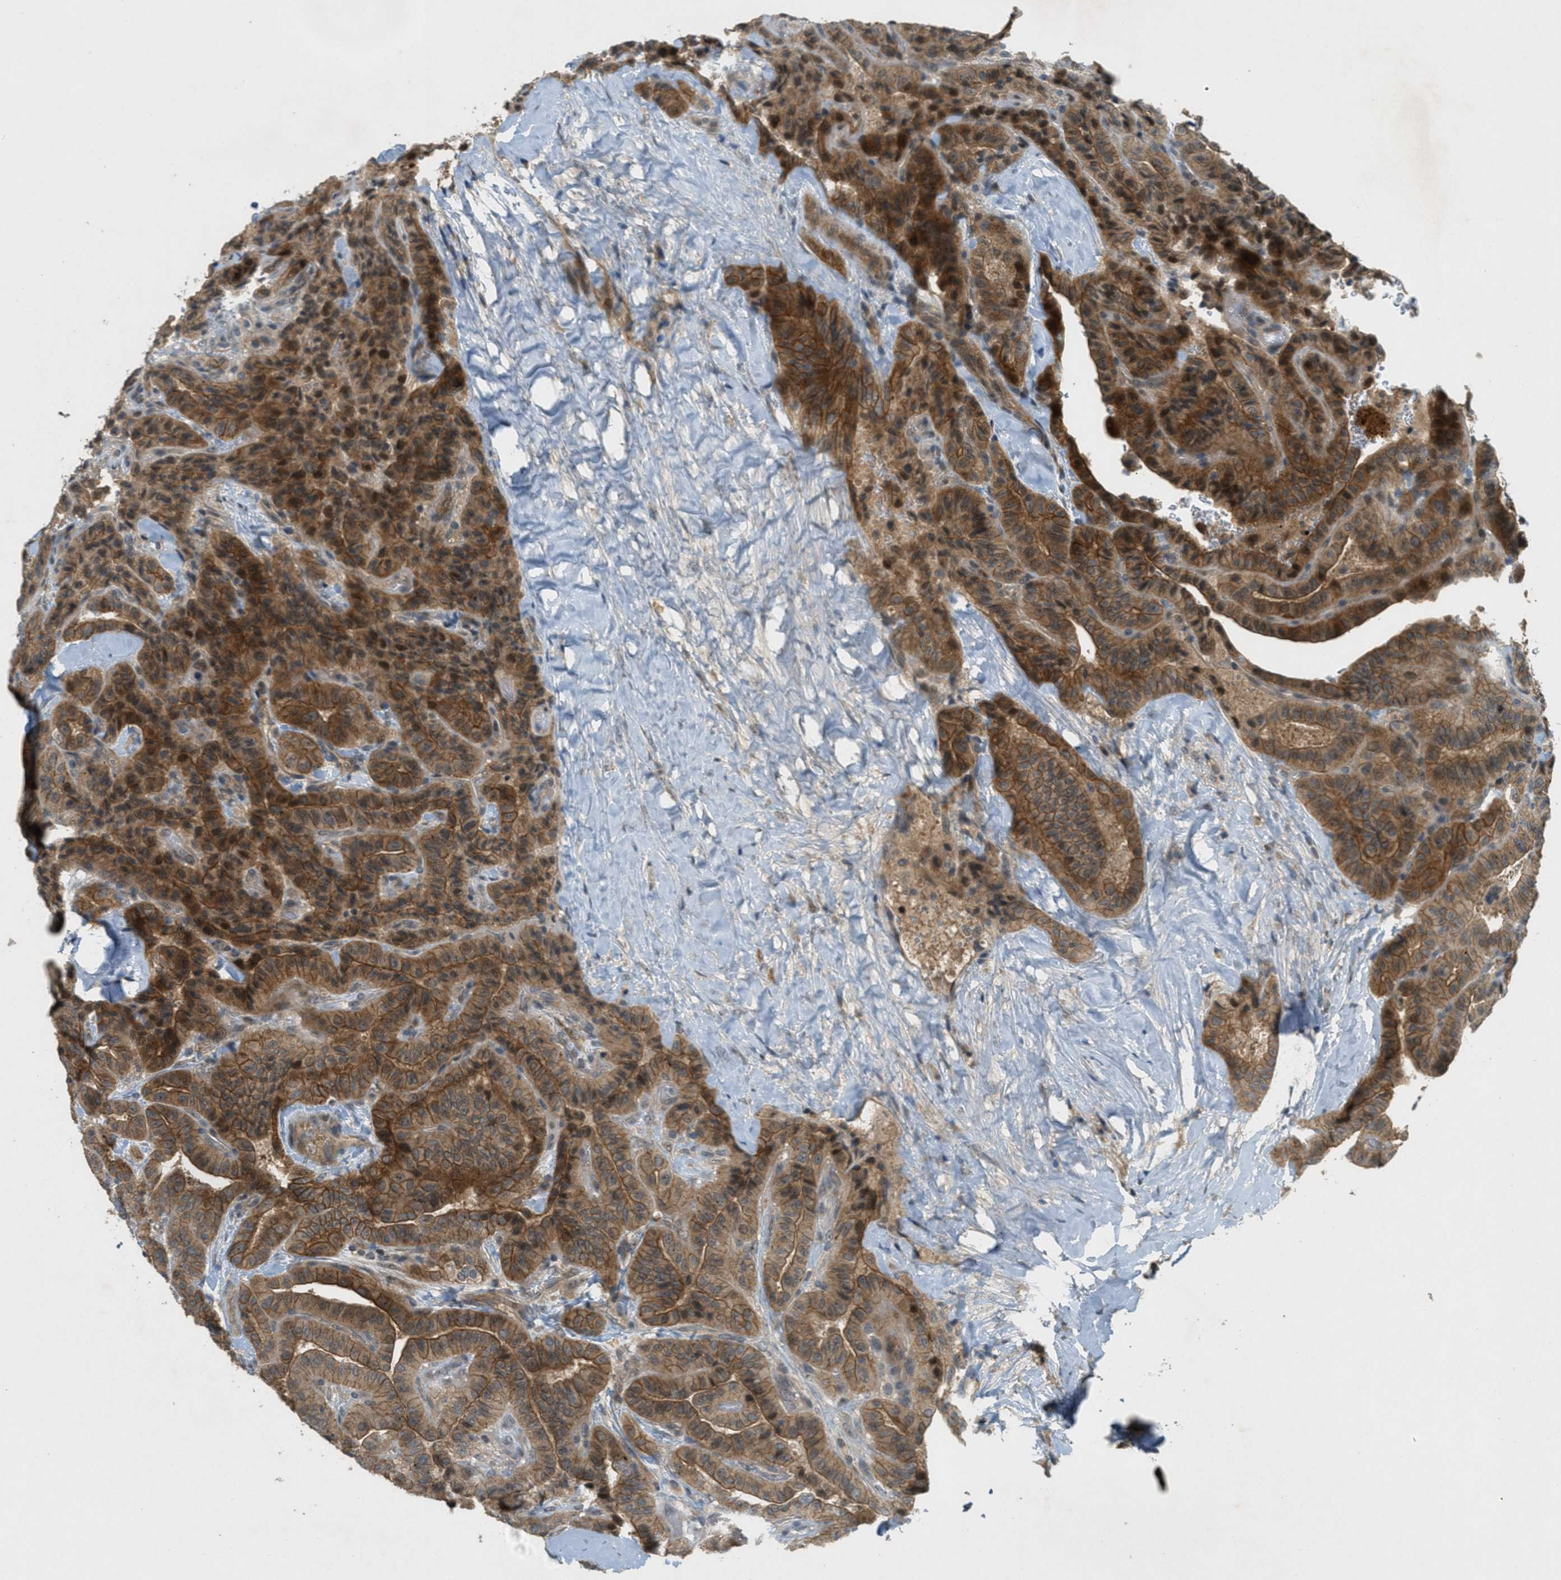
{"staining": {"intensity": "moderate", "quantity": ">75%", "location": "cytoplasmic/membranous"}, "tissue": "thyroid cancer", "cell_type": "Tumor cells", "image_type": "cancer", "snomed": [{"axis": "morphology", "description": "Papillary adenocarcinoma, NOS"}, {"axis": "topography", "description": "Thyroid gland"}], "caption": "IHC histopathology image of thyroid cancer stained for a protein (brown), which exhibits medium levels of moderate cytoplasmic/membranous positivity in about >75% of tumor cells.", "gene": "STK11", "patient": {"sex": "male", "age": 77}}